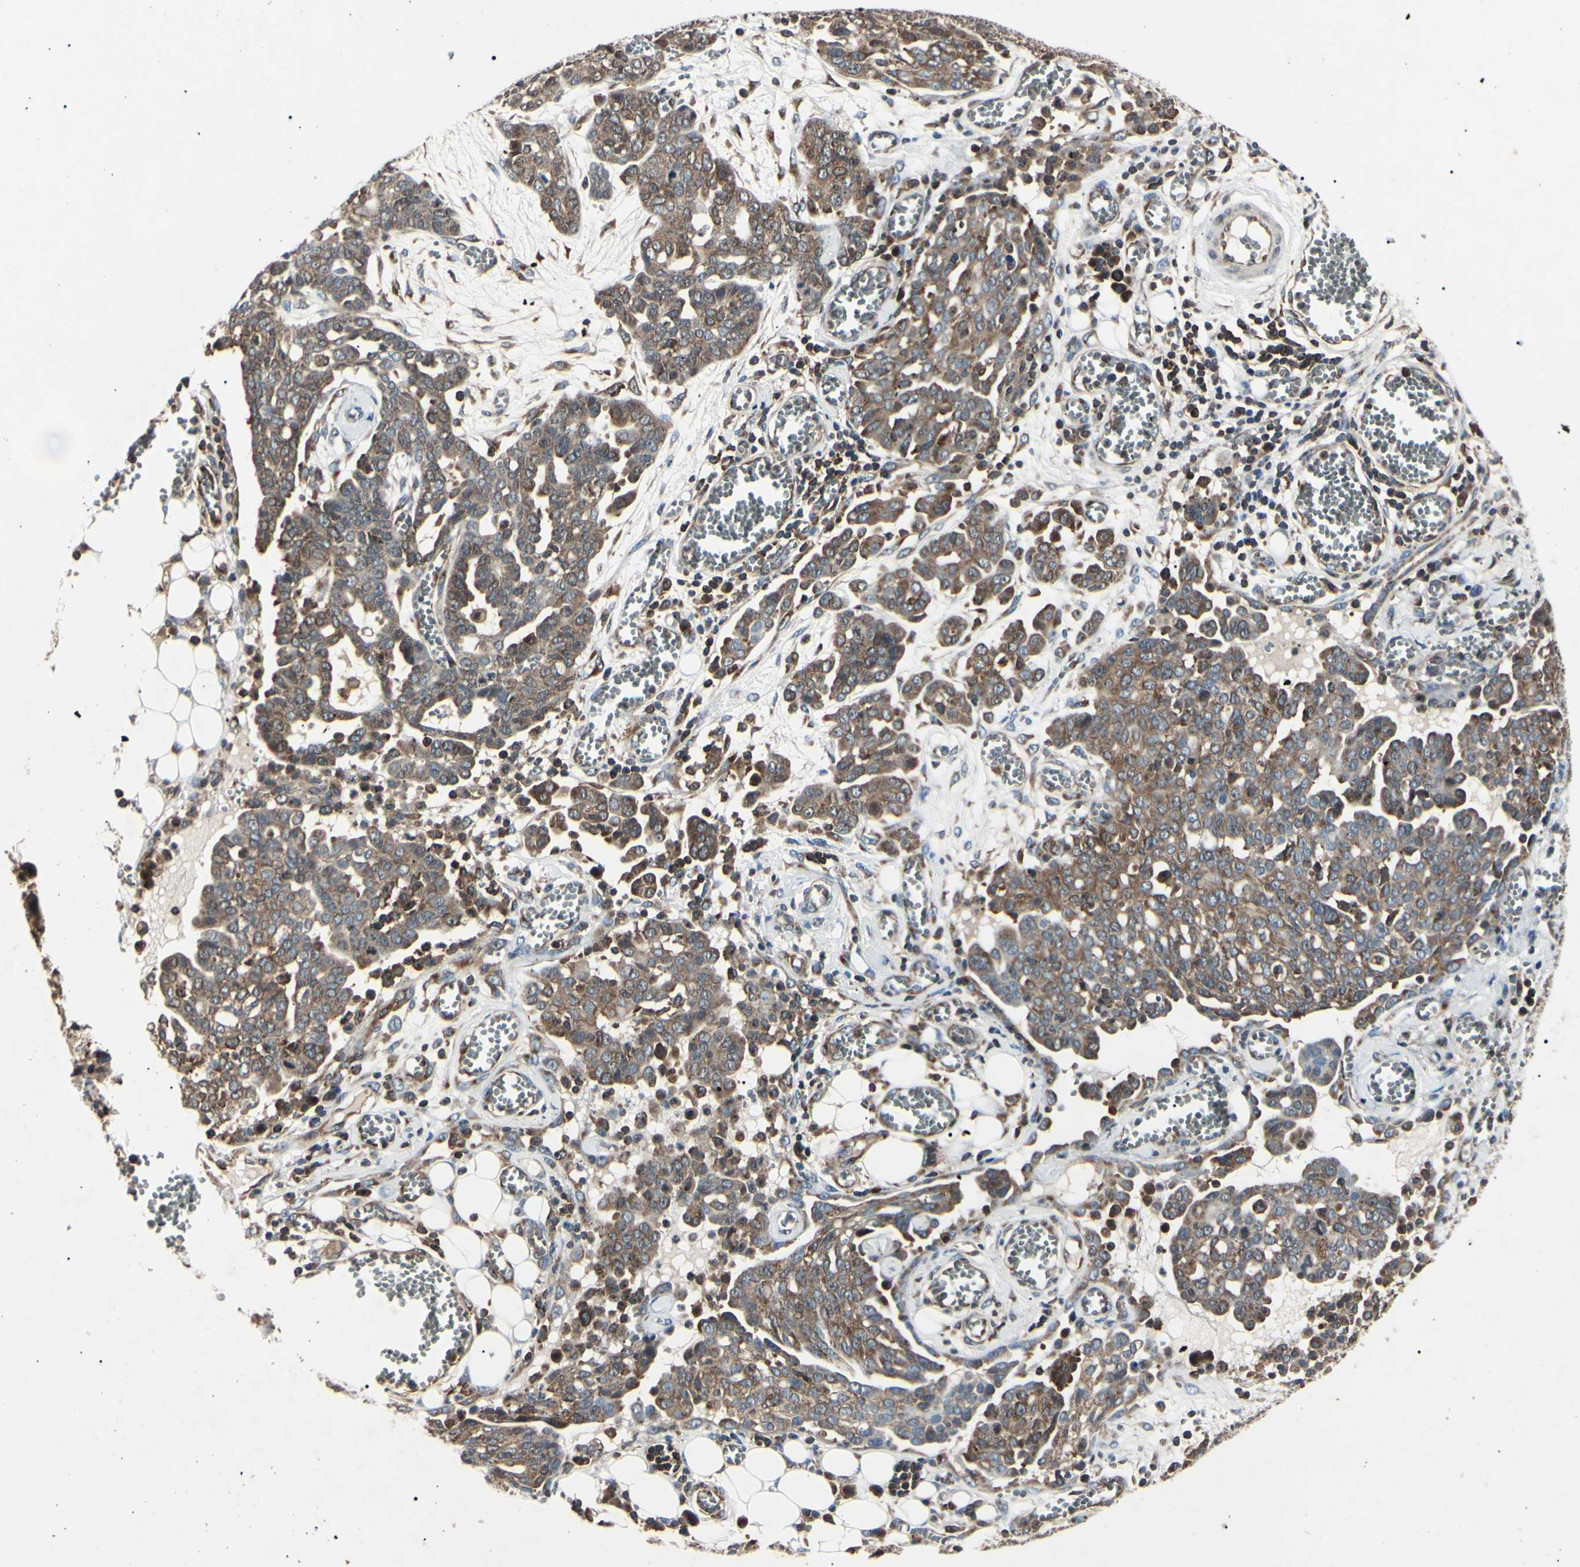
{"staining": {"intensity": "strong", "quantity": "25%-75%", "location": "cytoplasmic/membranous,nuclear"}, "tissue": "ovarian cancer", "cell_type": "Tumor cells", "image_type": "cancer", "snomed": [{"axis": "morphology", "description": "Cystadenocarcinoma, serous, NOS"}, {"axis": "topography", "description": "Soft tissue"}, {"axis": "topography", "description": "Ovary"}], "caption": "This is an image of immunohistochemistry staining of ovarian serous cystadenocarcinoma, which shows strong positivity in the cytoplasmic/membranous and nuclear of tumor cells.", "gene": "MAPRE1", "patient": {"sex": "female", "age": 57}}